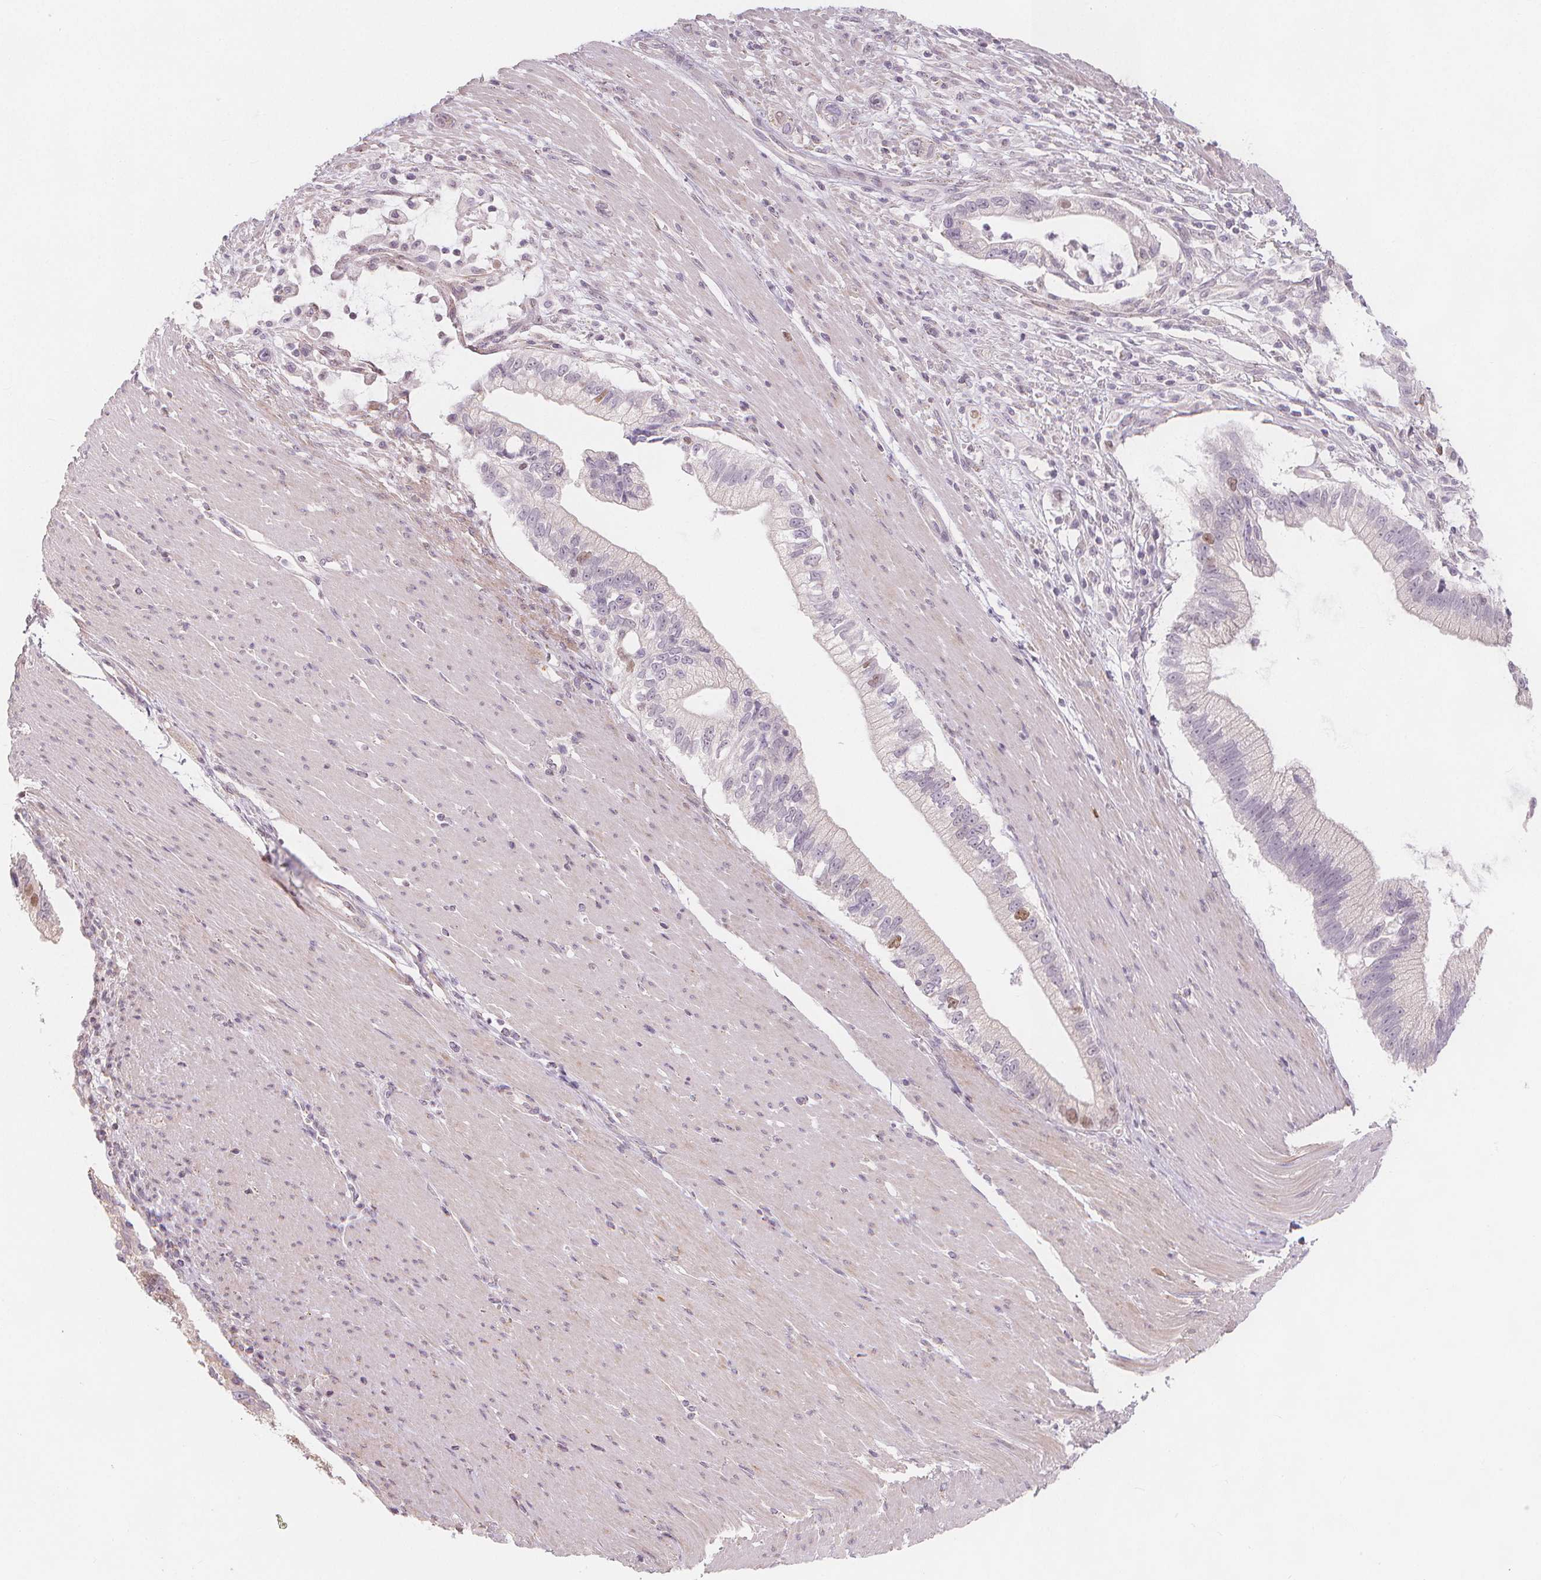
{"staining": {"intensity": "weak", "quantity": "<25%", "location": "nuclear"}, "tissue": "pancreatic cancer", "cell_type": "Tumor cells", "image_type": "cancer", "snomed": [{"axis": "morphology", "description": "Adenocarcinoma, NOS"}, {"axis": "topography", "description": "Pancreas"}], "caption": "Pancreatic cancer was stained to show a protein in brown. There is no significant positivity in tumor cells. The staining was performed using DAB to visualize the protein expression in brown, while the nuclei were stained in blue with hematoxylin (Magnification: 20x).", "gene": "TIPIN", "patient": {"sex": "male", "age": 70}}